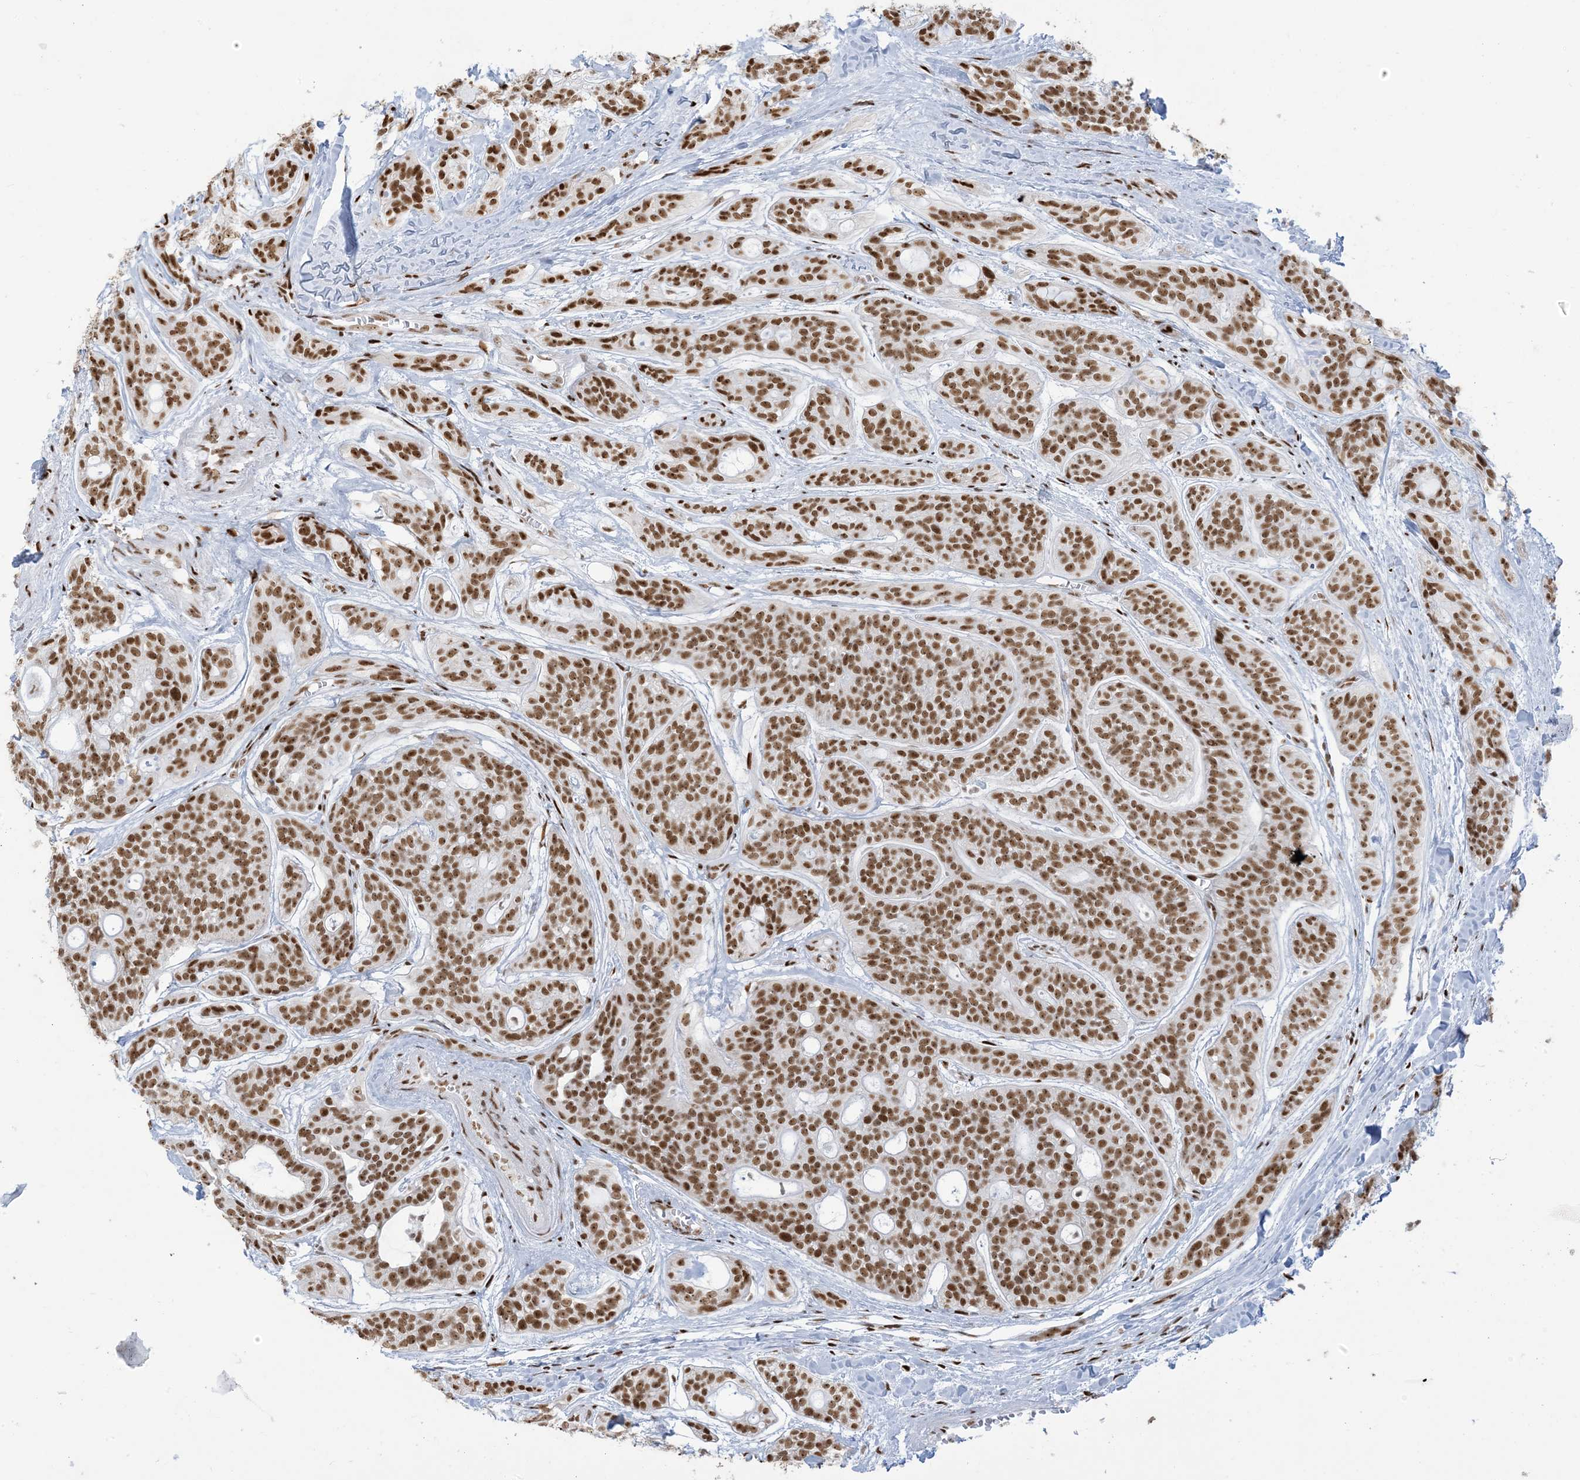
{"staining": {"intensity": "strong", "quantity": ">75%", "location": "nuclear"}, "tissue": "head and neck cancer", "cell_type": "Tumor cells", "image_type": "cancer", "snomed": [{"axis": "morphology", "description": "Adenocarcinoma, NOS"}, {"axis": "topography", "description": "Head-Neck"}], "caption": "Strong nuclear expression is seen in about >75% of tumor cells in head and neck cancer.", "gene": "STAG1", "patient": {"sex": "male", "age": 66}}